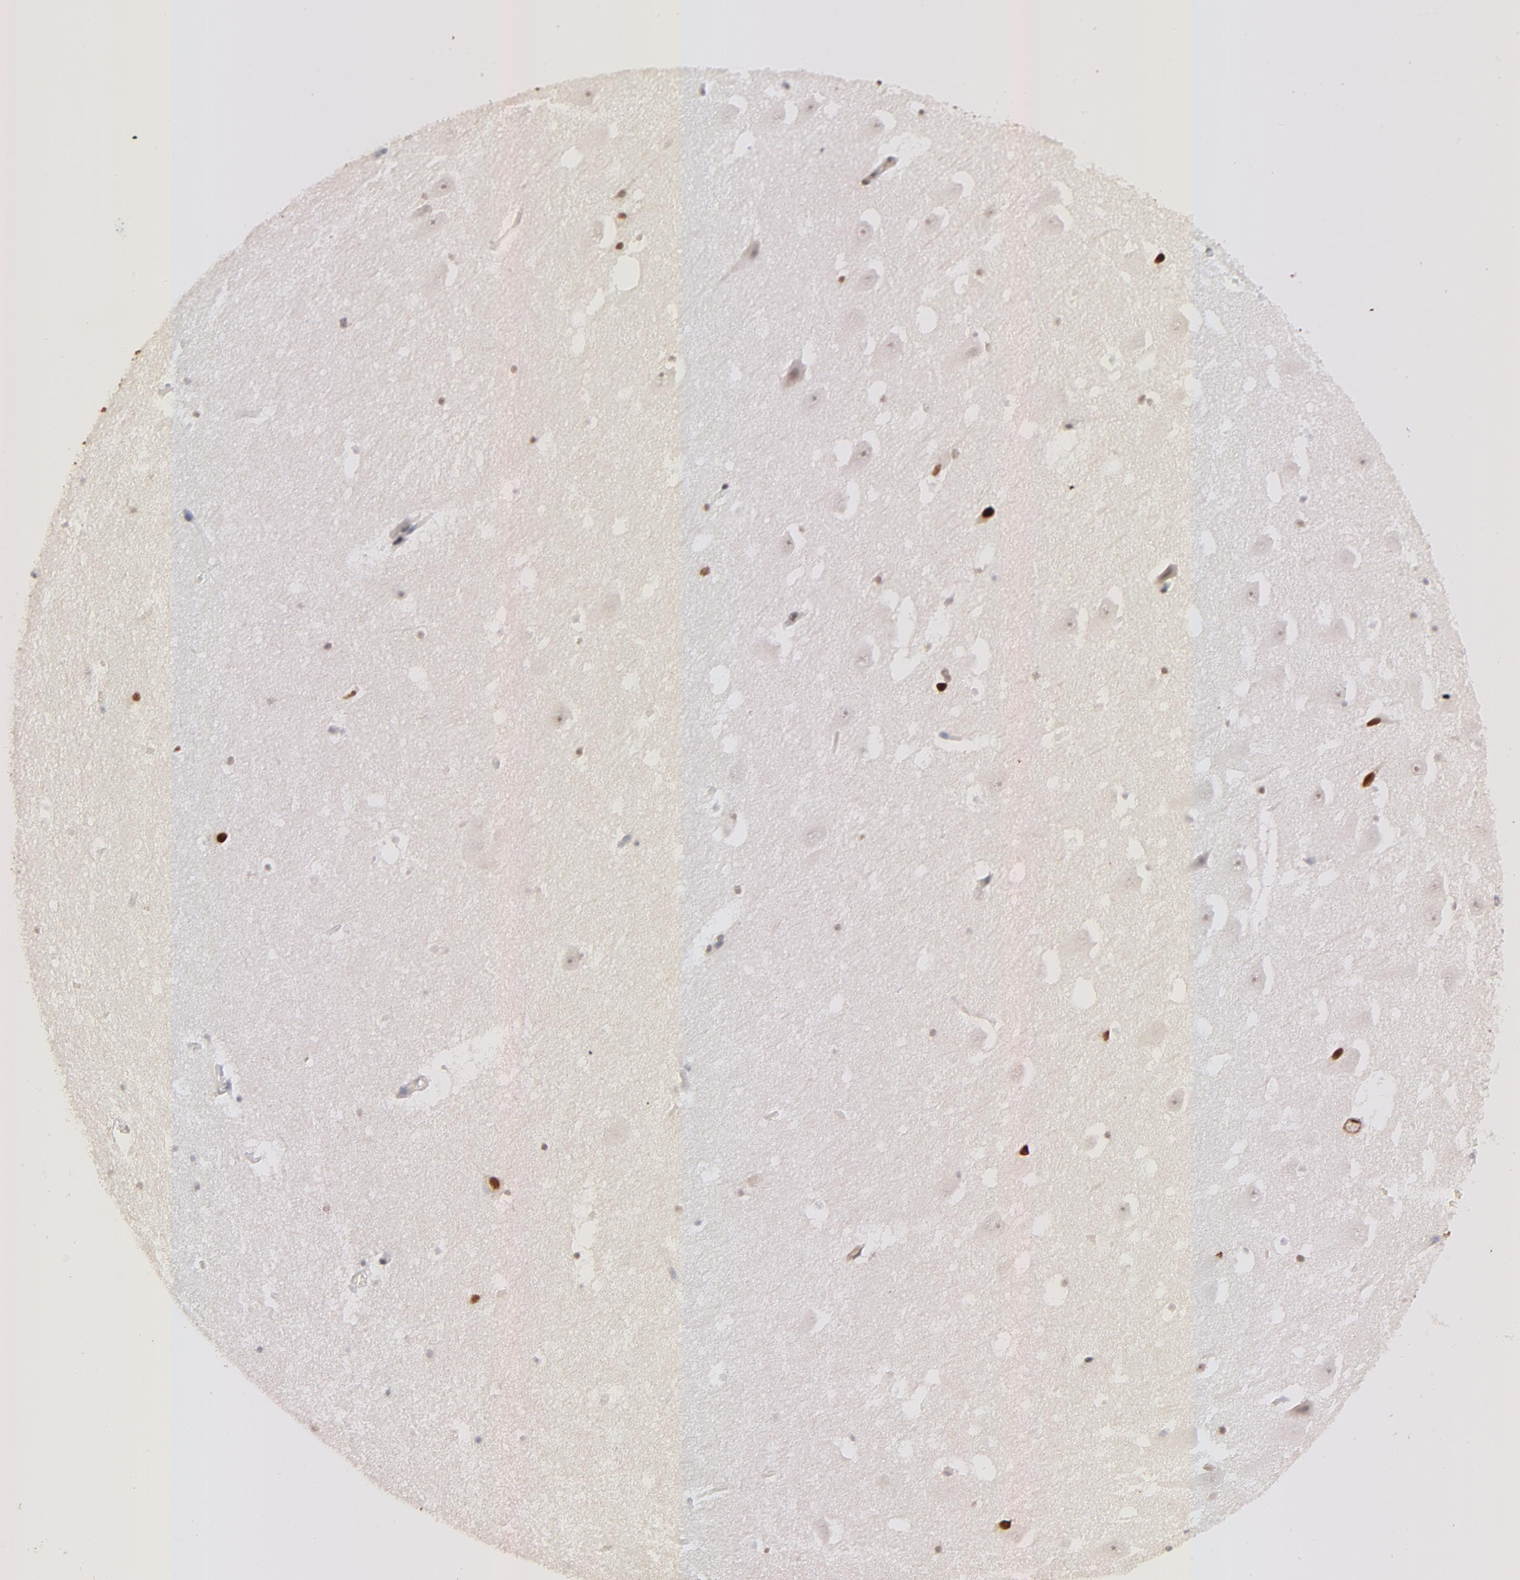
{"staining": {"intensity": "weak", "quantity": "<25%", "location": "nuclear"}, "tissue": "hippocampus", "cell_type": "Glial cells", "image_type": "normal", "snomed": [{"axis": "morphology", "description": "Normal tissue, NOS"}, {"axis": "topography", "description": "Hippocampus"}], "caption": "A high-resolution photomicrograph shows immunohistochemistry staining of normal hippocampus, which exhibits no significant positivity in glial cells.", "gene": "ZFP92", "patient": {"sex": "male", "age": 45}}